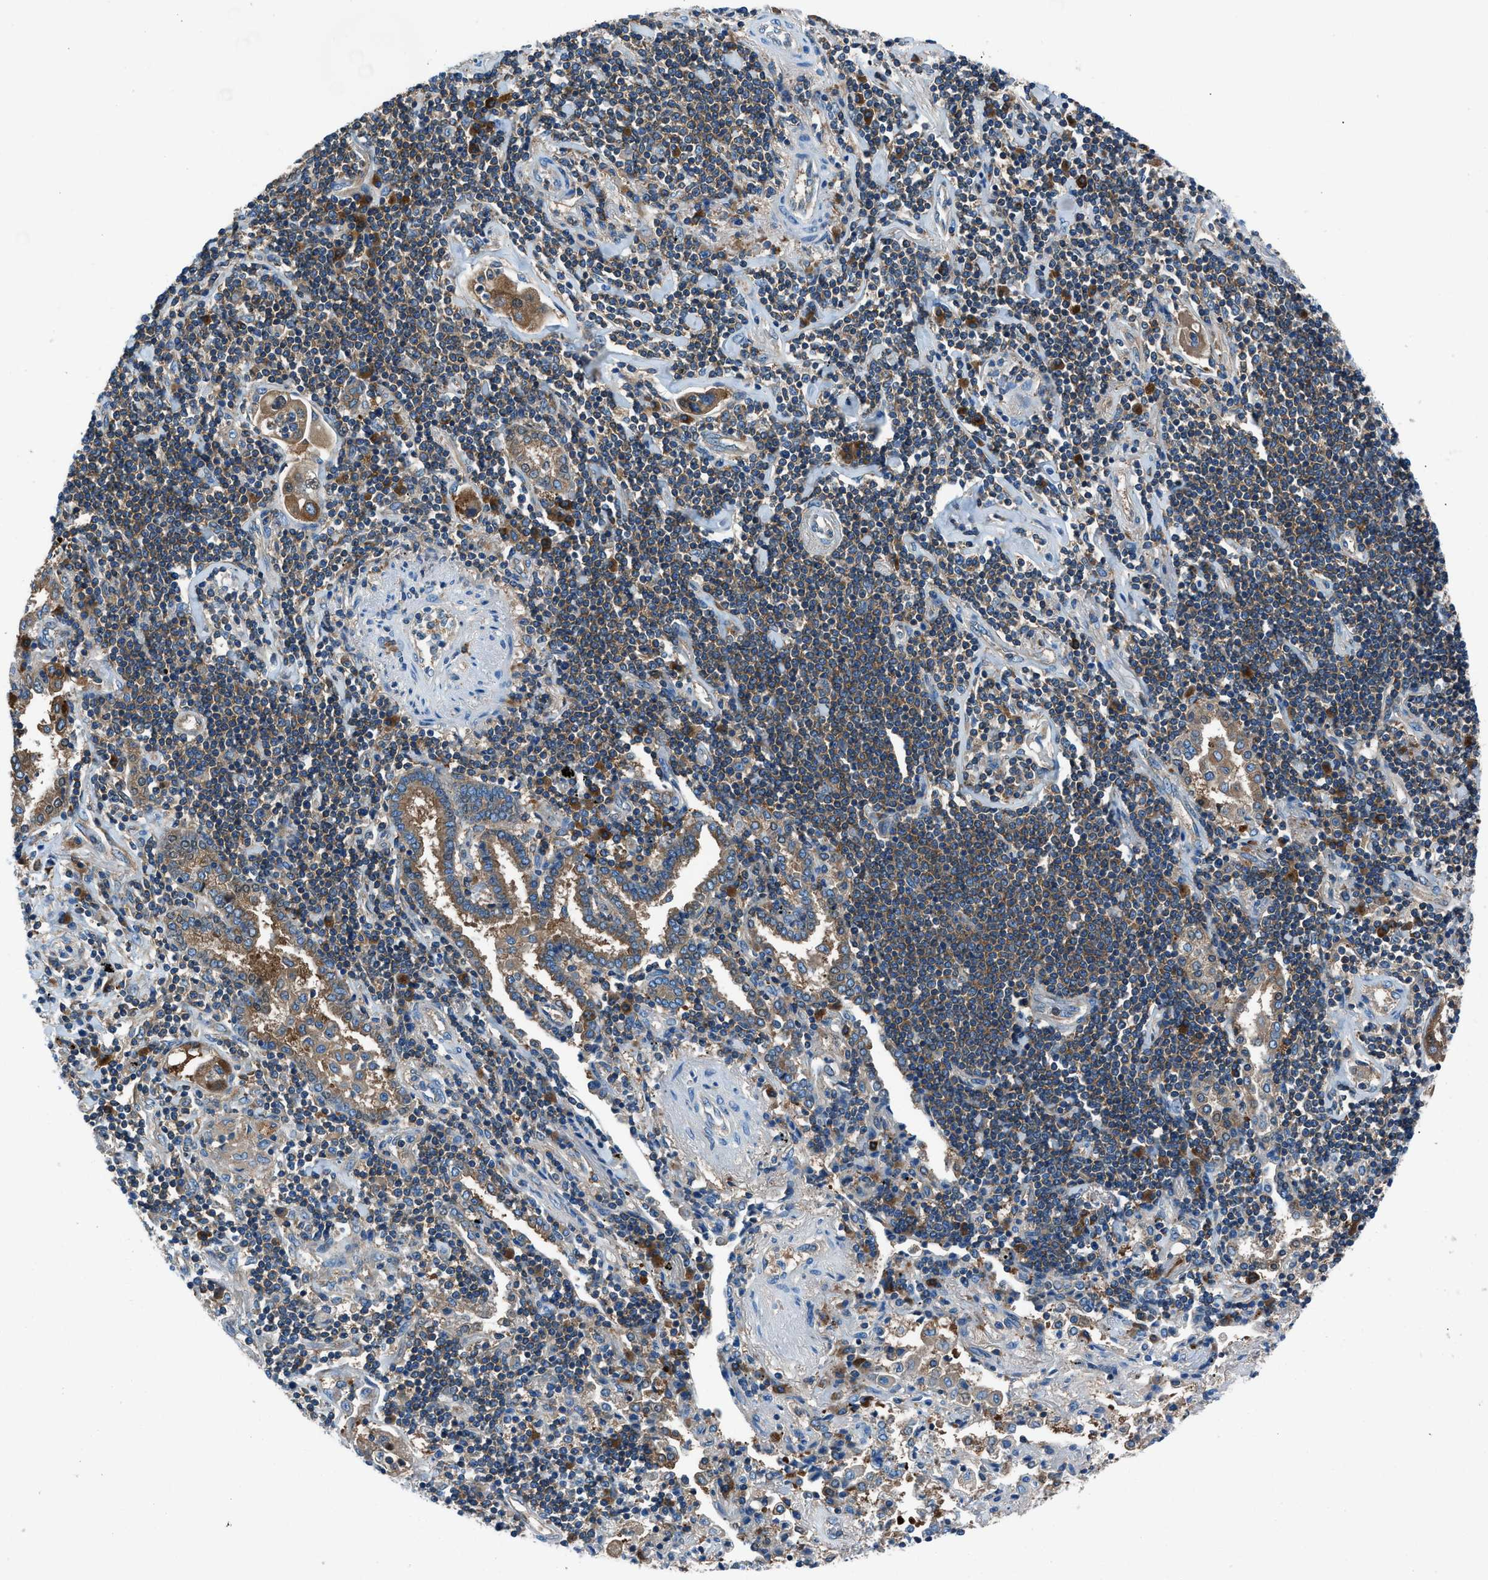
{"staining": {"intensity": "moderate", "quantity": ">75%", "location": "cytoplasmic/membranous"}, "tissue": "lung cancer", "cell_type": "Tumor cells", "image_type": "cancer", "snomed": [{"axis": "morphology", "description": "Adenocarcinoma, NOS"}, {"axis": "topography", "description": "Lung"}], "caption": "Lung adenocarcinoma tissue demonstrates moderate cytoplasmic/membranous positivity in approximately >75% of tumor cells", "gene": "SARS1", "patient": {"sex": "female", "age": 65}}